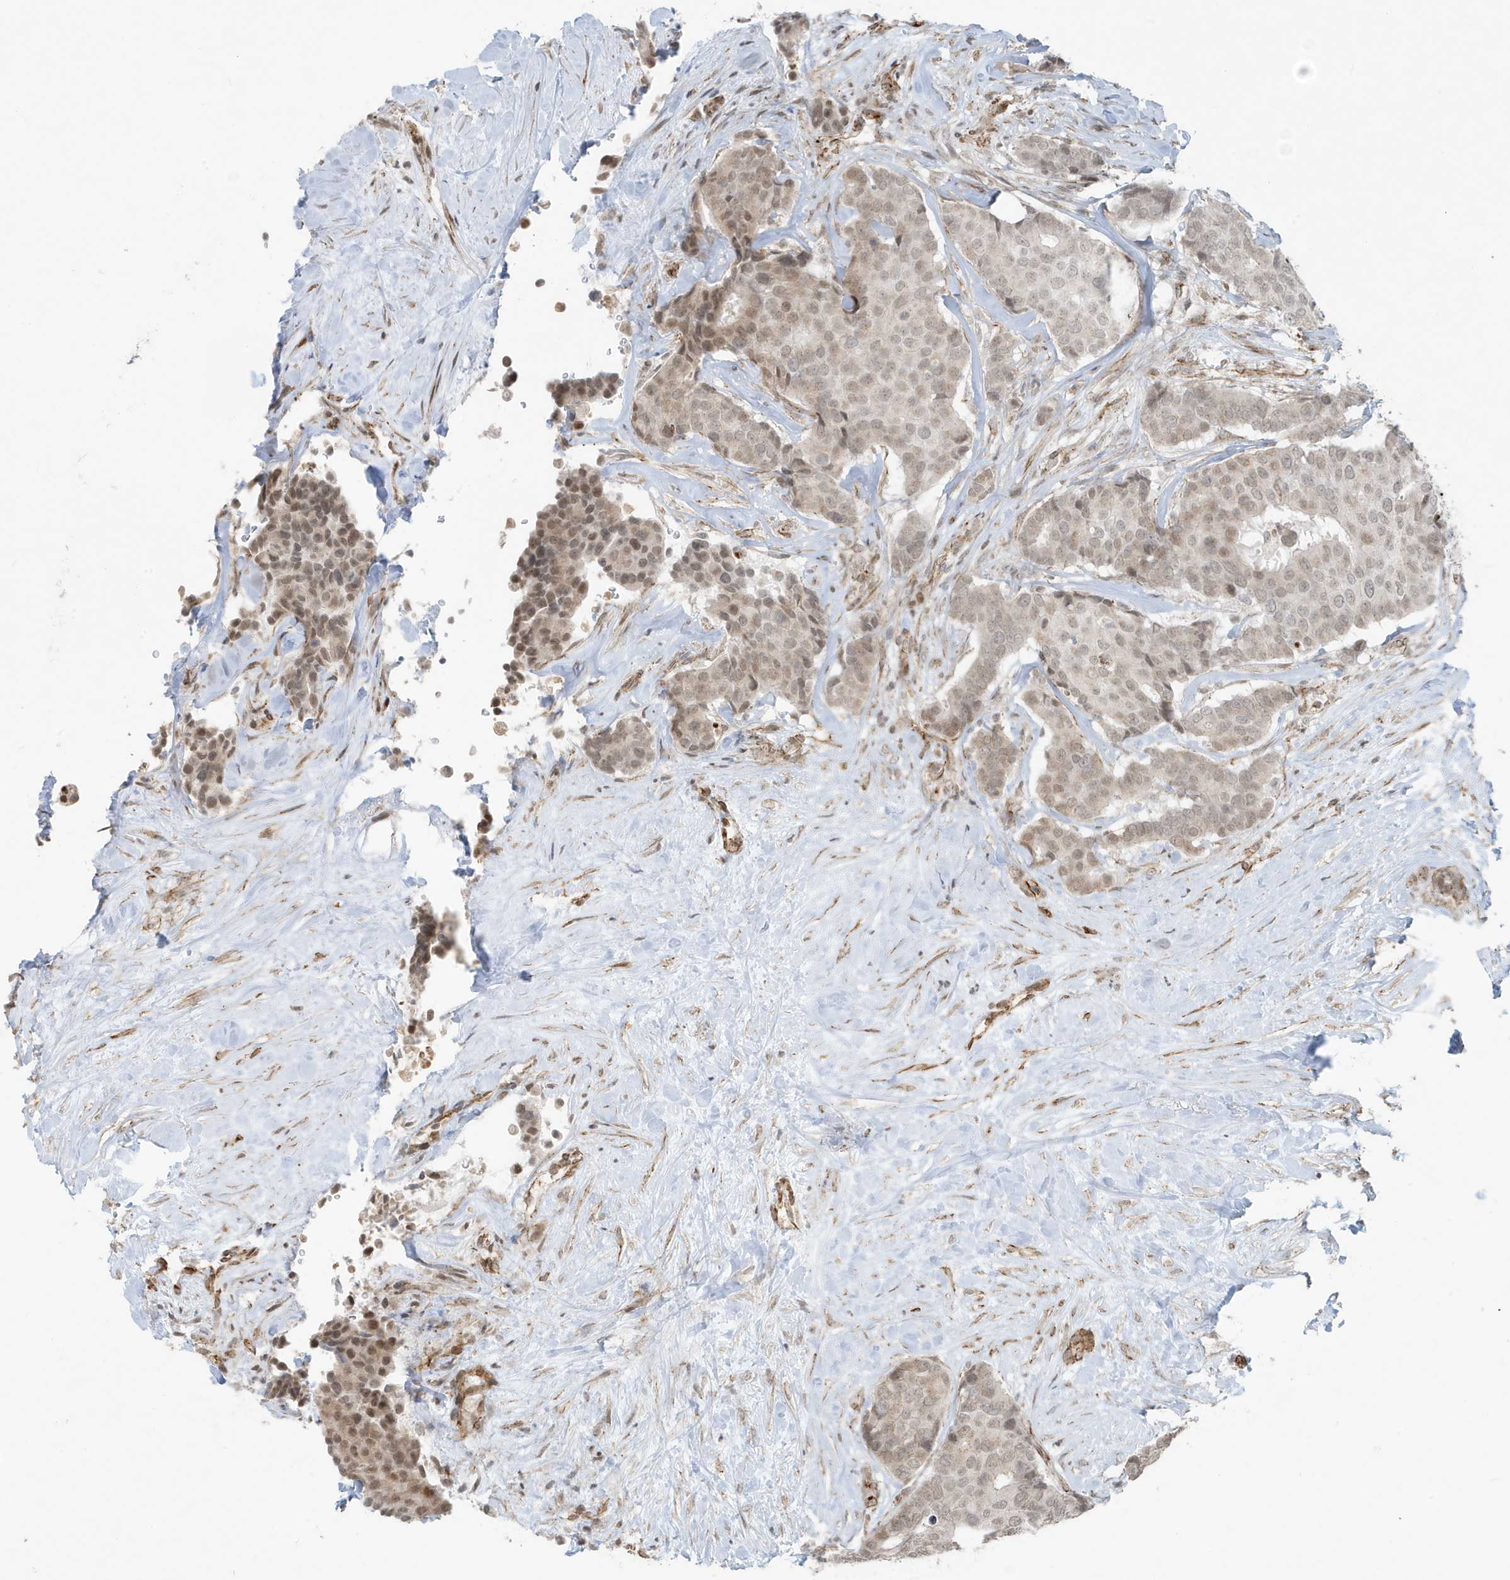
{"staining": {"intensity": "weak", "quantity": "<25%", "location": "nuclear"}, "tissue": "breast cancer", "cell_type": "Tumor cells", "image_type": "cancer", "snomed": [{"axis": "morphology", "description": "Duct carcinoma"}, {"axis": "topography", "description": "Breast"}], "caption": "Tumor cells show no significant expression in breast cancer (intraductal carcinoma).", "gene": "CHCHD4", "patient": {"sex": "female", "age": 75}}